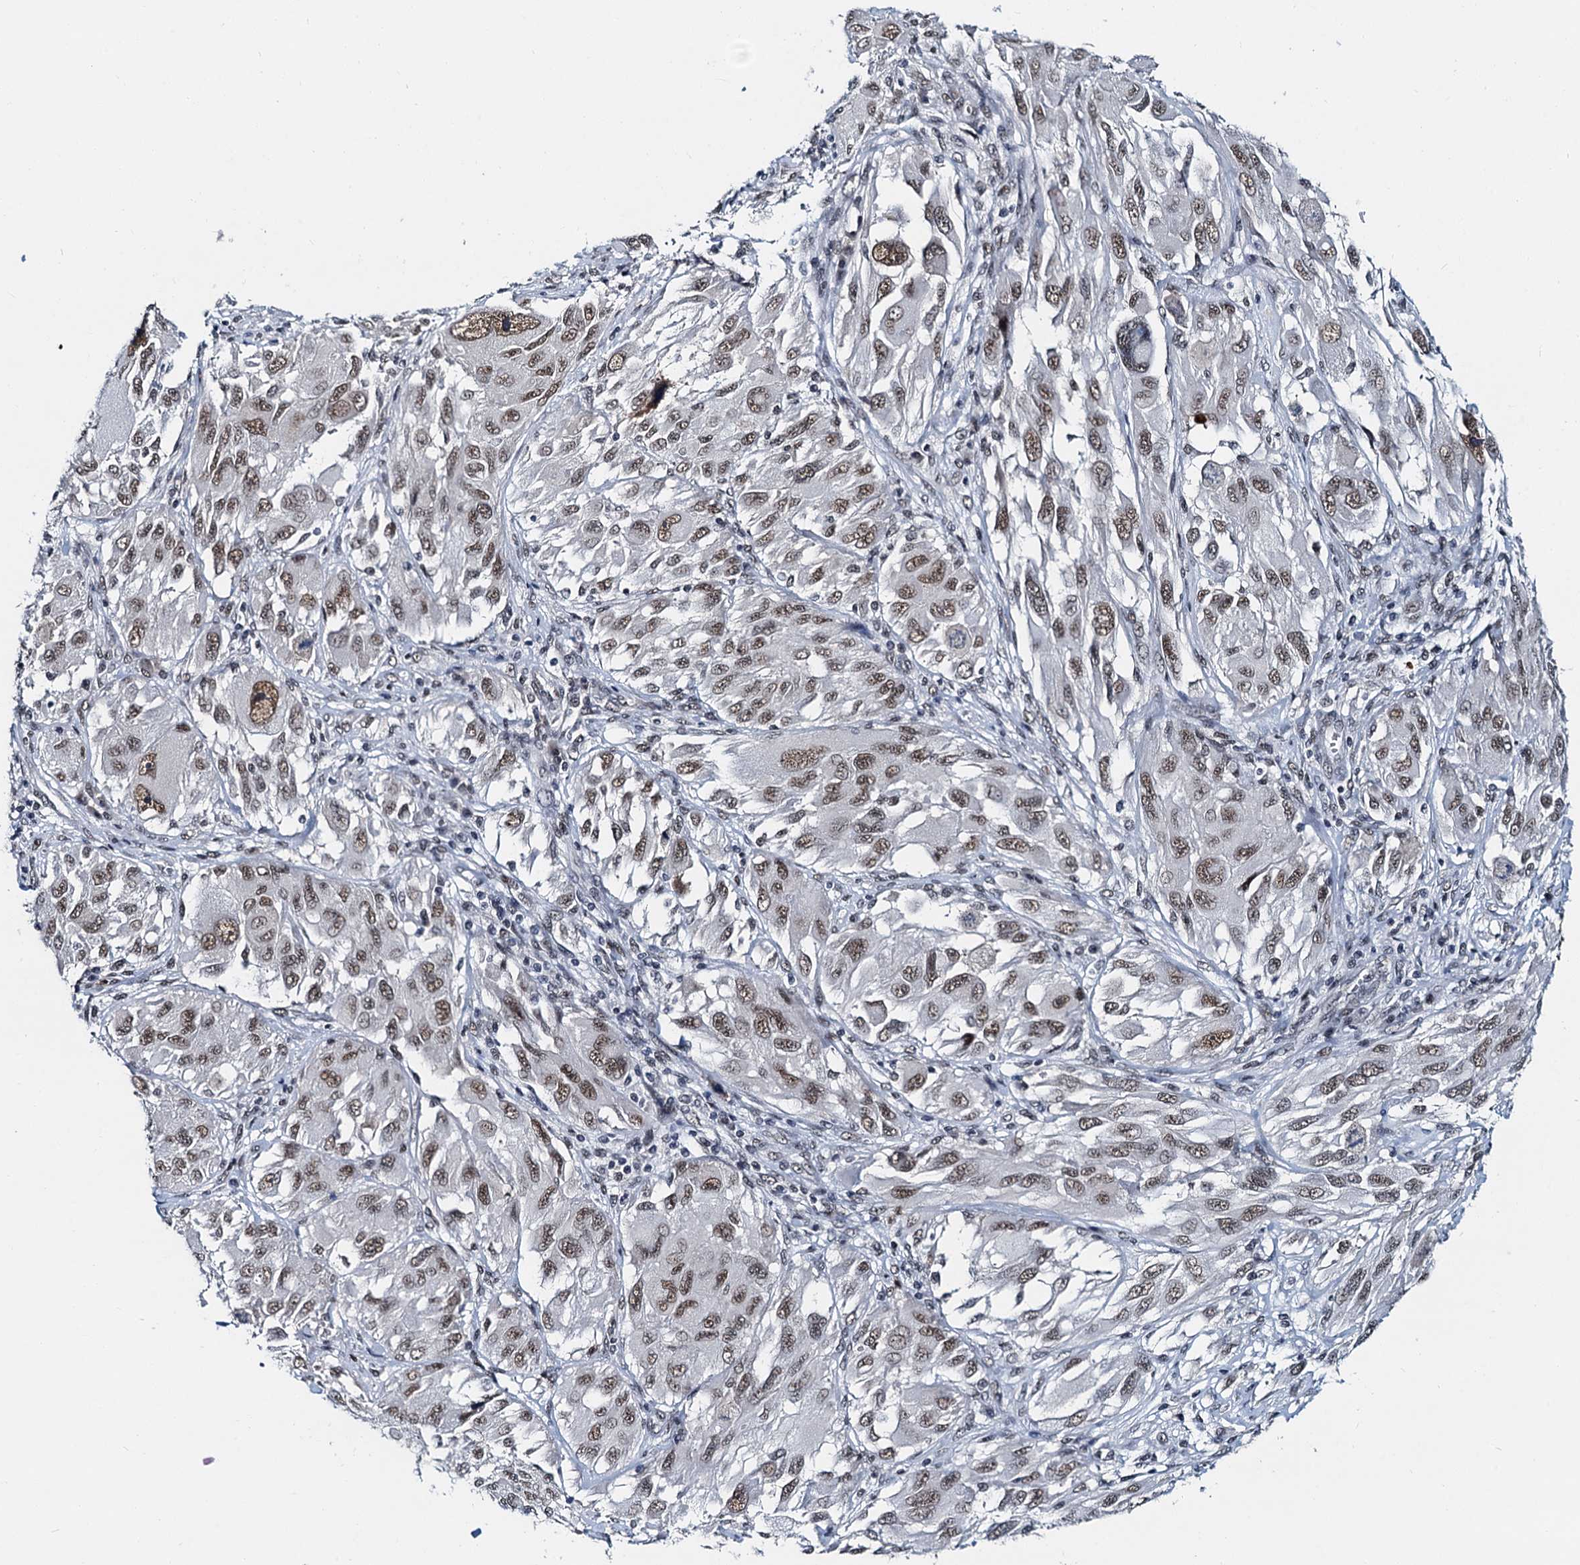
{"staining": {"intensity": "moderate", "quantity": ">75%", "location": "nuclear"}, "tissue": "melanoma", "cell_type": "Tumor cells", "image_type": "cancer", "snomed": [{"axis": "morphology", "description": "Malignant melanoma, NOS"}, {"axis": "topography", "description": "Skin"}], "caption": "Protein expression analysis of human melanoma reveals moderate nuclear expression in about >75% of tumor cells. (DAB IHC, brown staining for protein, blue staining for nuclei).", "gene": "SNRPD1", "patient": {"sex": "female", "age": 91}}